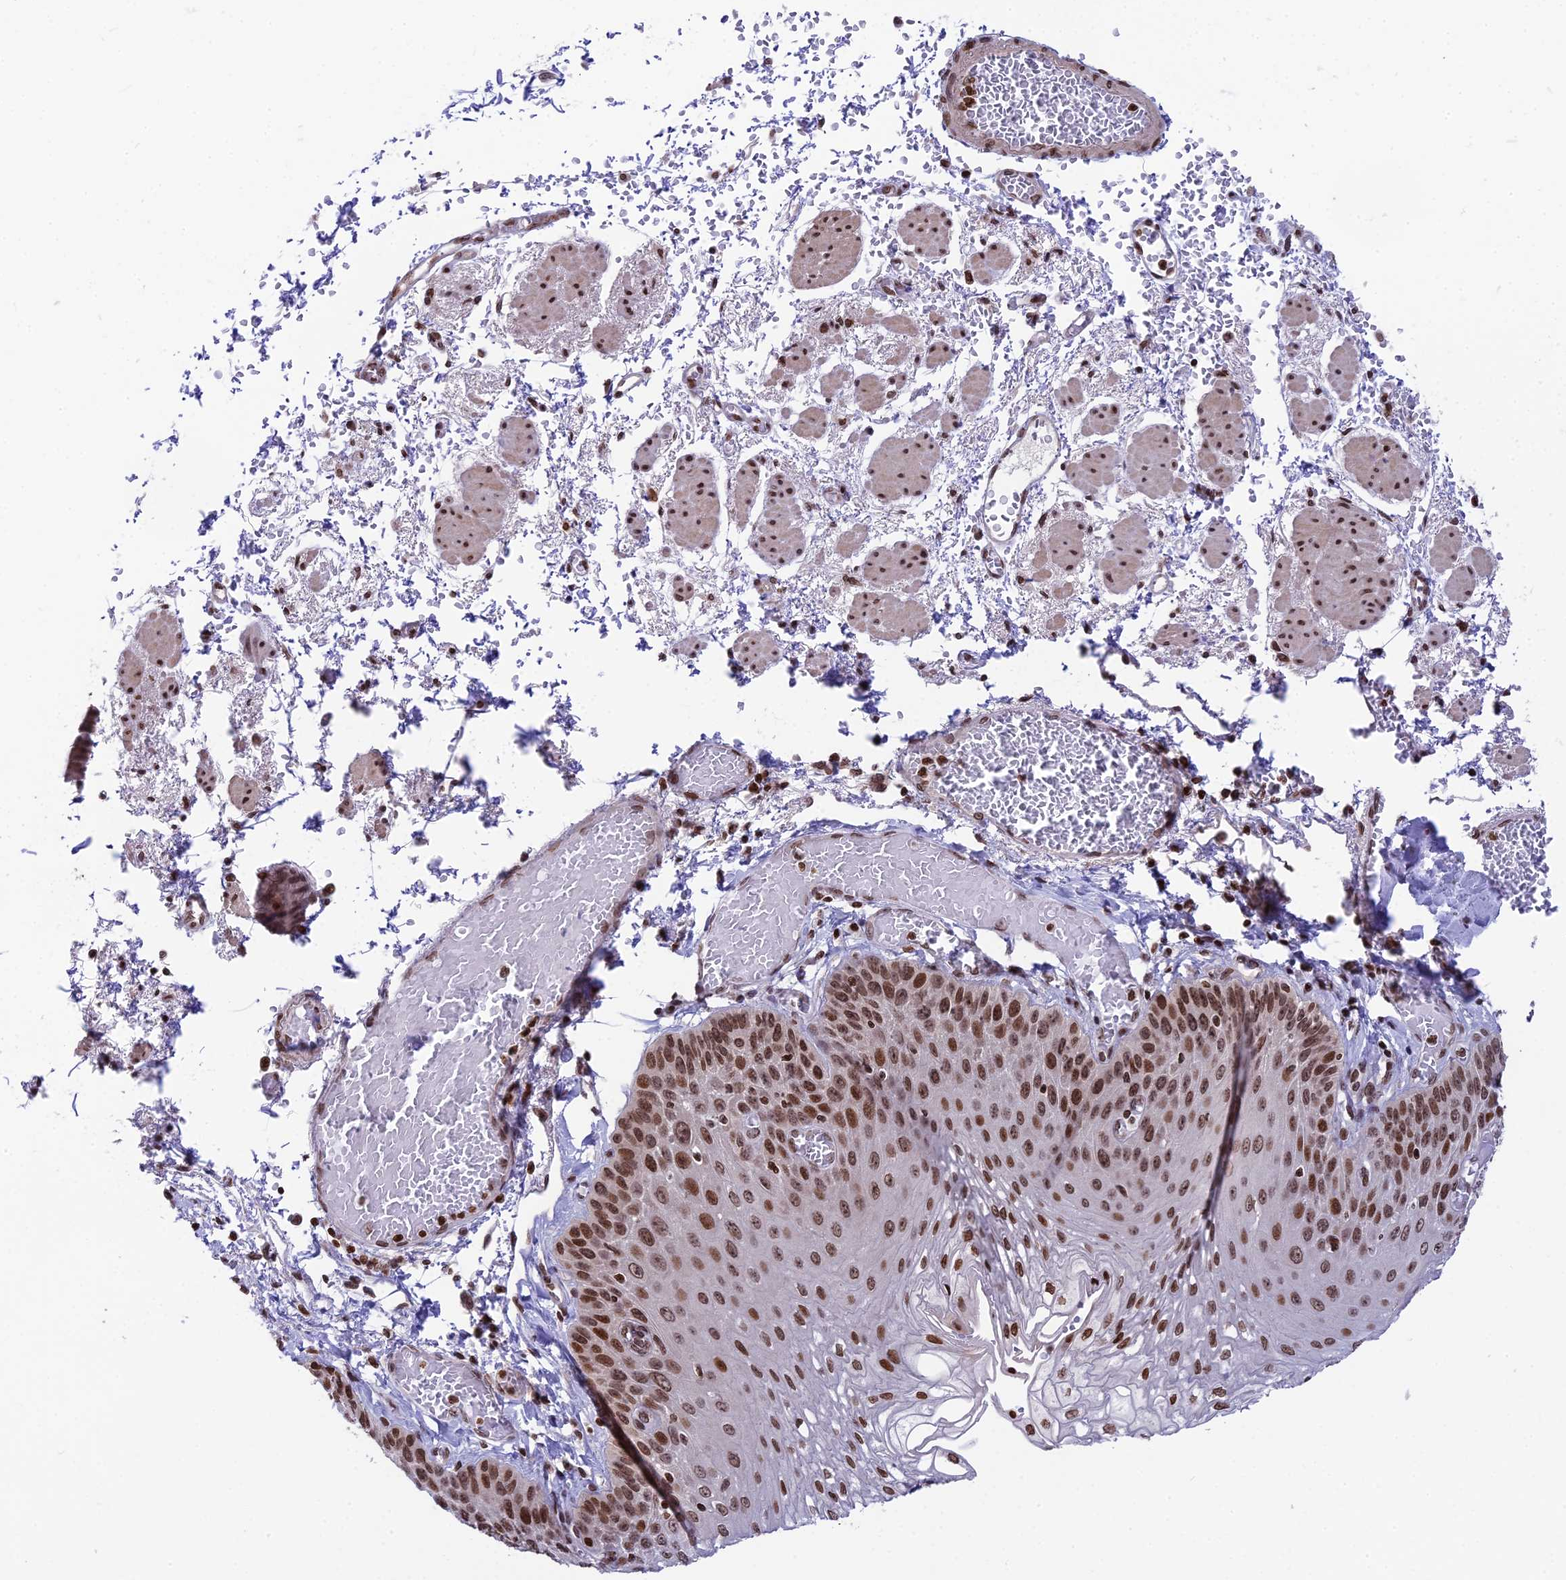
{"staining": {"intensity": "strong", "quantity": ">75%", "location": "nuclear"}, "tissue": "esophagus", "cell_type": "Squamous epithelial cells", "image_type": "normal", "snomed": [{"axis": "morphology", "description": "Normal tissue, NOS"}, {"axis": "topography", "description": "Esophagus"}], "caption": "Protein analysis of unremarkable esophagus reveals strong nuclear expression in approximately >75% of squamous epithelial cells.", "gene": "TET2", "patient": {"sex": "male", "age": 81}}